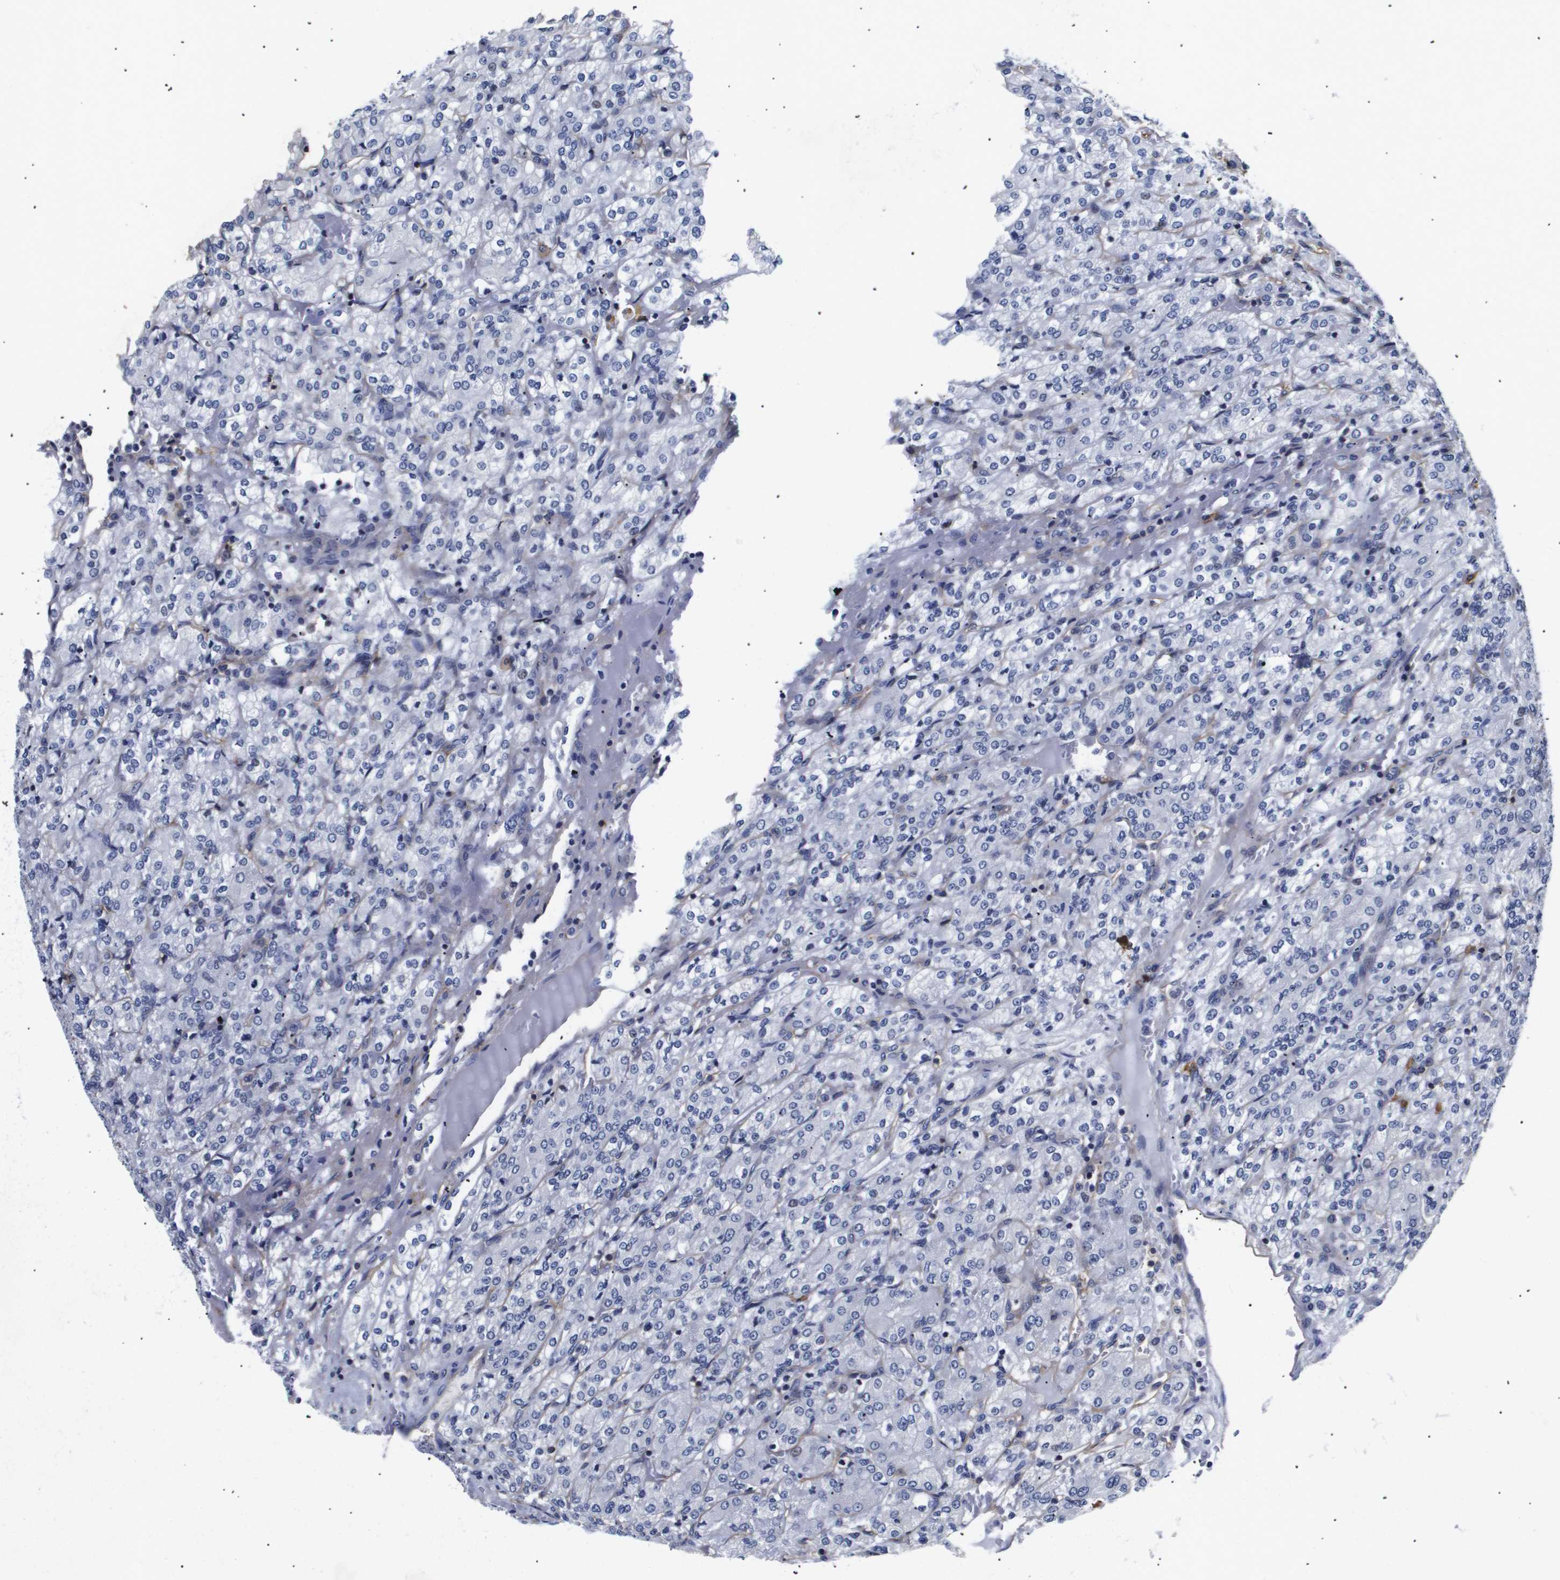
{"staining": {"intensity": "negative", "quantity": "none", "location": "none"}, "tissue": "renal cancer", "cell_type": "Tumor cells", "image_type": "cancer", "snomed": [{"axis": "morphology", "description": "Adenocarcinoma, NOS"}, {"axis": "topography", "description": "Kidney"}], "caption": "Immunohistochemistry of renal cancer (adenocarcinoma) exhibits no expression in tumor cells.", "gene": "SHD", "patient": {"sex": "male", "age": 77}}